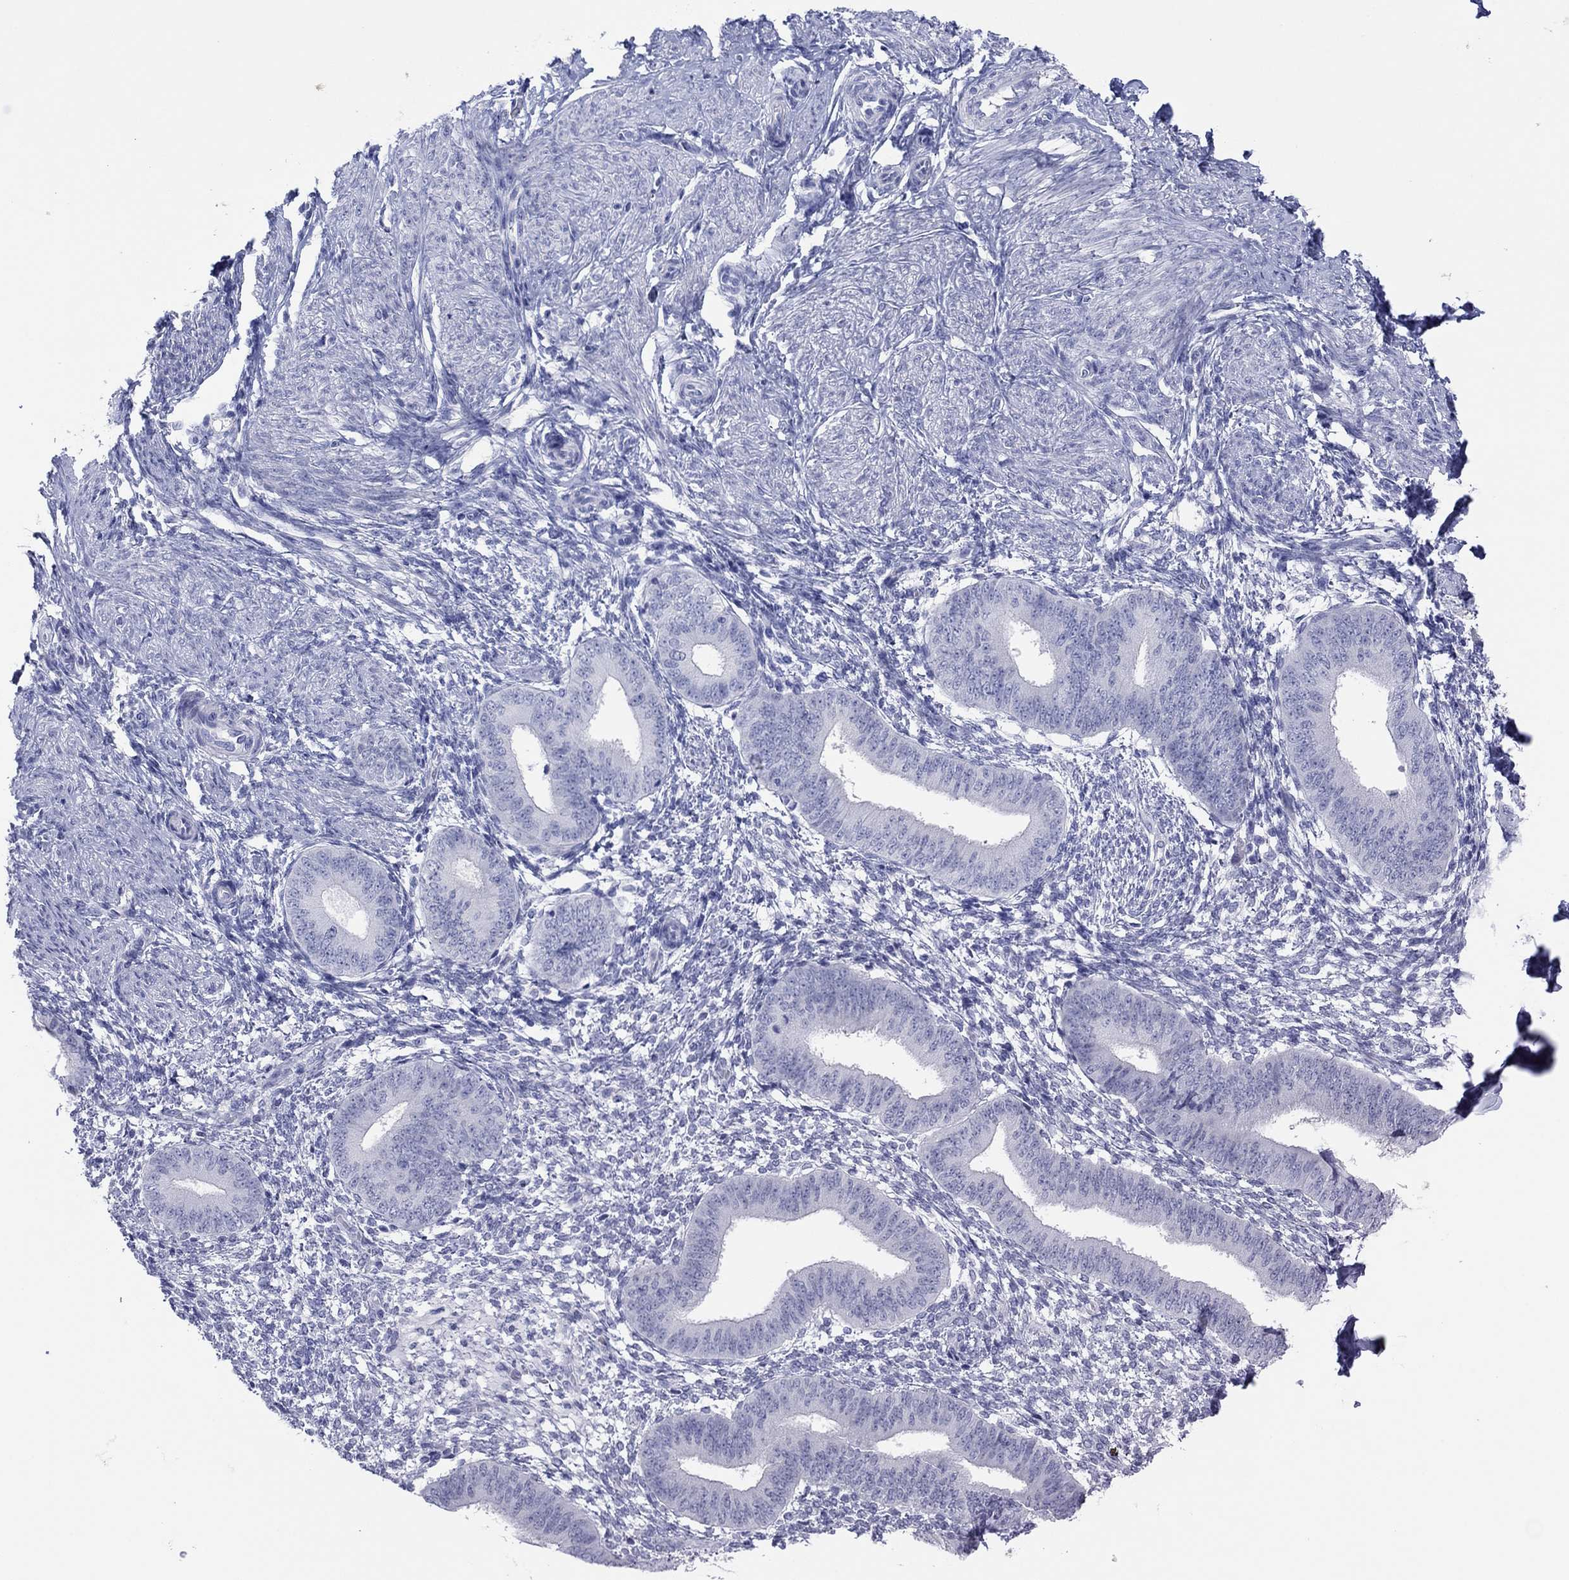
{"staining": {"intensity": "negative", "quantity": "none", "location": "none"}, "tissue": "endometrium", "cell_type": "Cells in endometrial stroma", "image_type": "normal", "snomed": [{"axis": "morphology", "description": "Normal tissue, NOS"}, {"axis": "topography", "description": "Endometrium"}], "caption": "Immunohistochemistry histopathology image of unremarkable endometrium: endometrium stained with DAB shows no significant protein expression in cells in endometrial stroma.", "gene": "MAGEB6", "patient": {"sex": "female", "age": 47}}